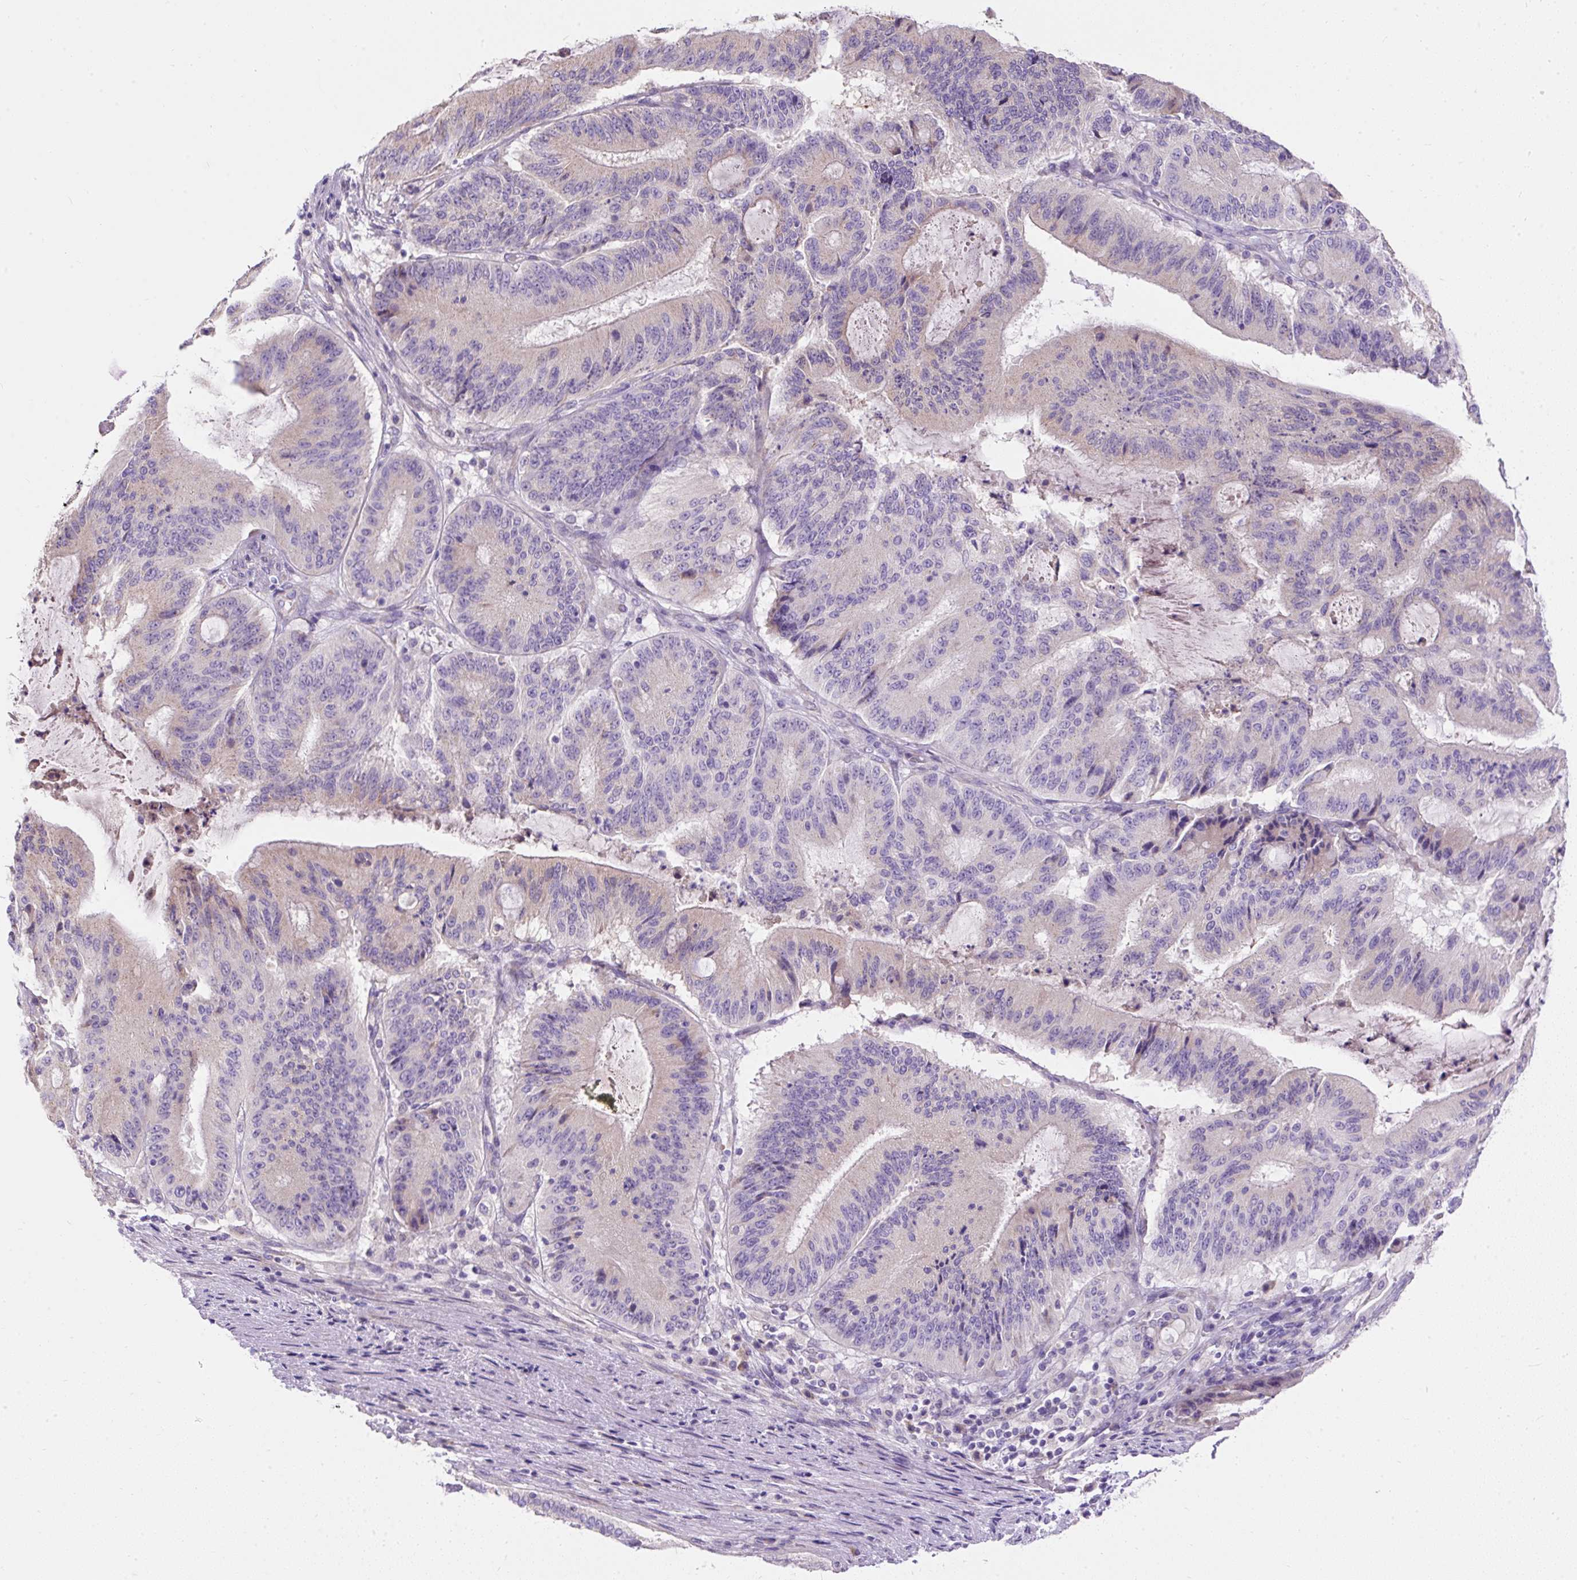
{"staining": {"intensity": "negative", "quantity": "none", "location": "none"}, "tissue": "liver cancer", "cell_type": "Tumor cells", "image_type": "cancer", "snomed": [{"axis": "morphology", "description": "Normal tissue, NOS"}, {"axis": "morphology", "description": "Cholangiocarcinoma"}, {"axis": "topography", "description": "Liver"}, {"axis": "topography", "description": "Peripheral nerve tissue"}], "caption": "There is no significant staining in tumor cells of liver cancer.", "gene": "SUSD5", "patient": {"sex": "female", "age": 73}}